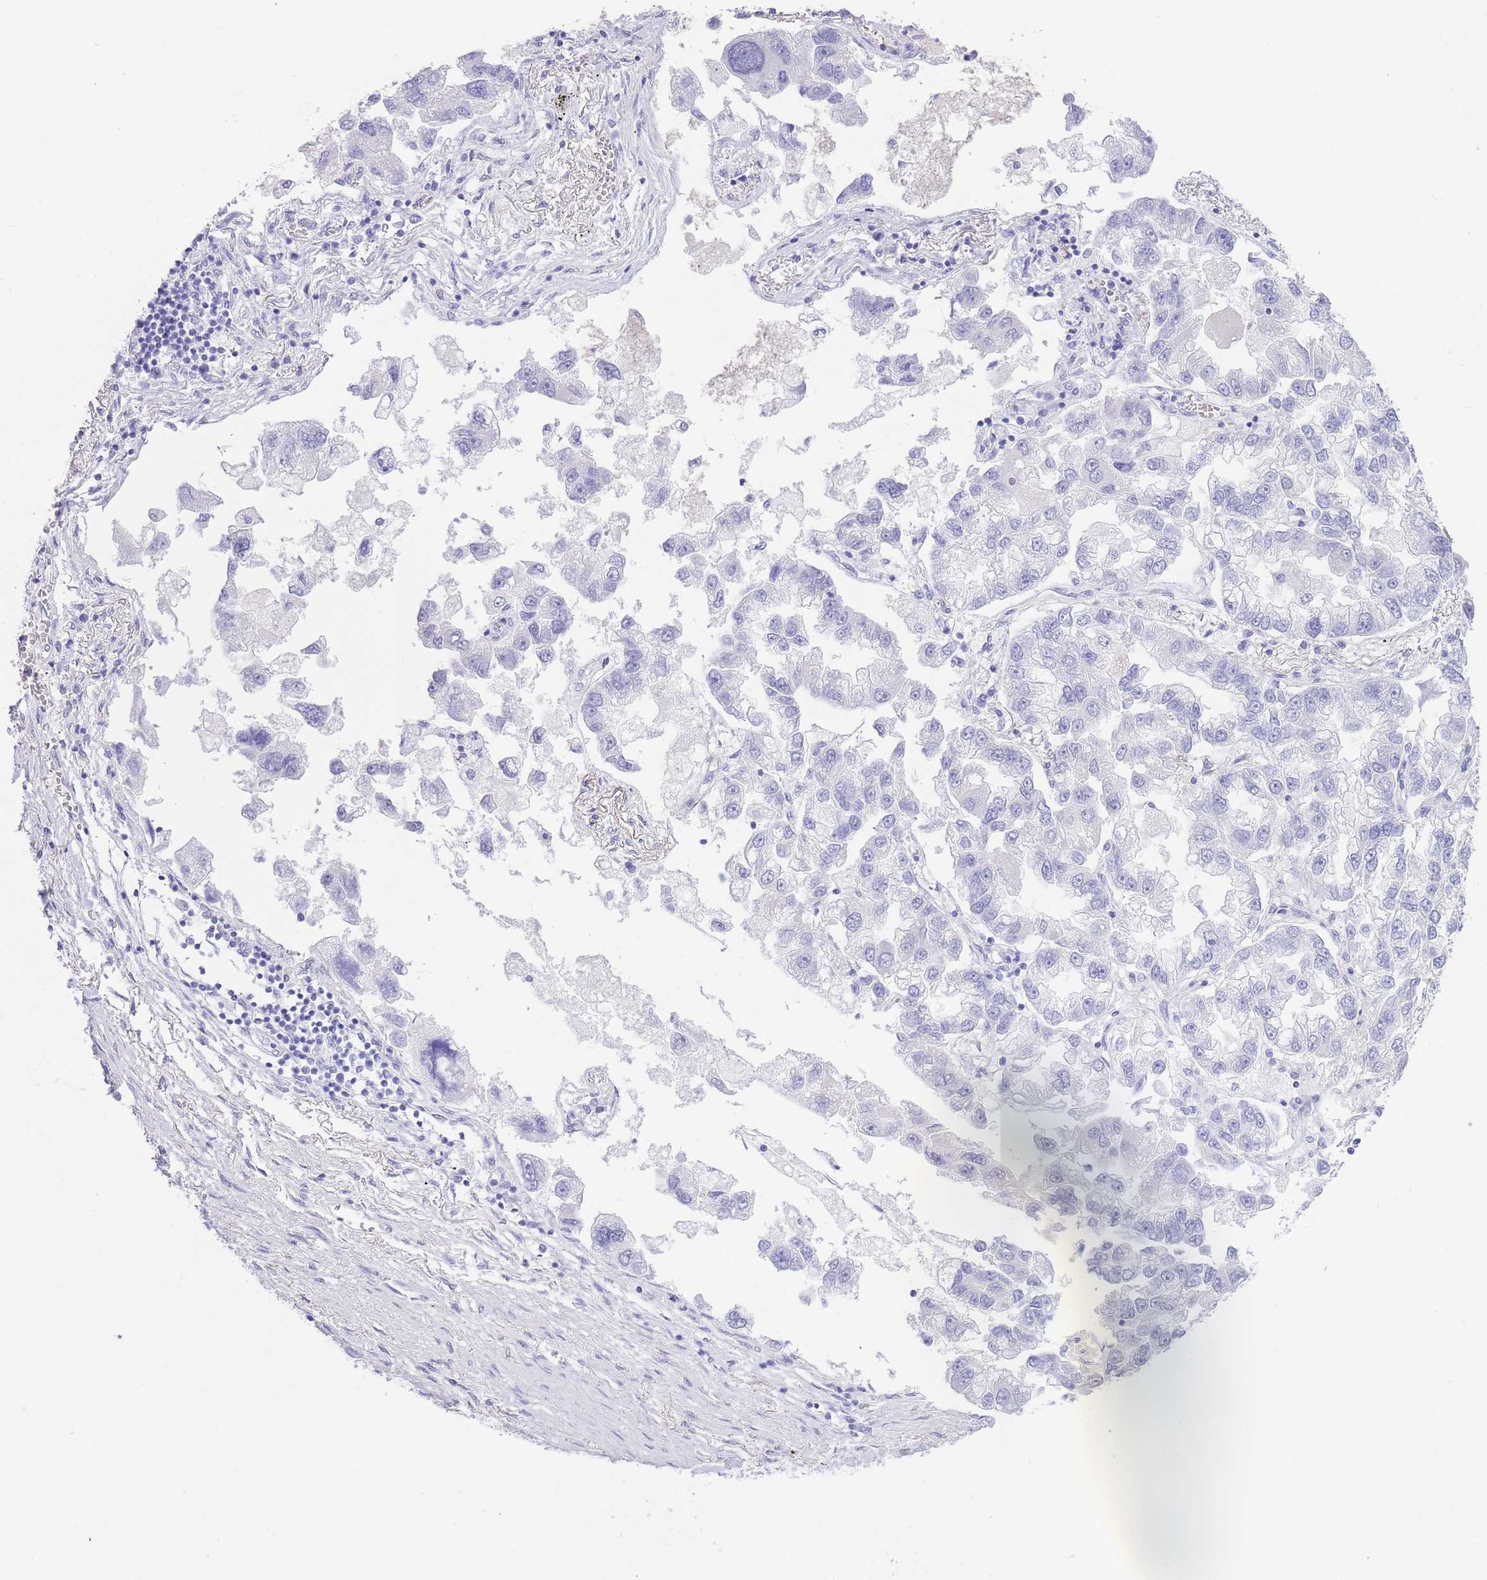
{"staining": {"intensity": "negative", "quantity": "none", "location": "none"}, "tissue": "lung cancer", "cell_type": "Tumor cells", "image_type": "cancer", "snomed": [{"axis": "morphology", "description": "Adenocarcinoma, NOS"}, {"axis": "topography", "description": "Lung"}], "caption": "Tumor cells show no significant protein expression in lung adenocarcinoma. (Stains: DAB immunohistochemistry with hematoxylin counter stain, Microscopy: brightfield microscopy at high magnification).", "gene": "PKLR", "patient": {"sex": "female", "age": 54}}